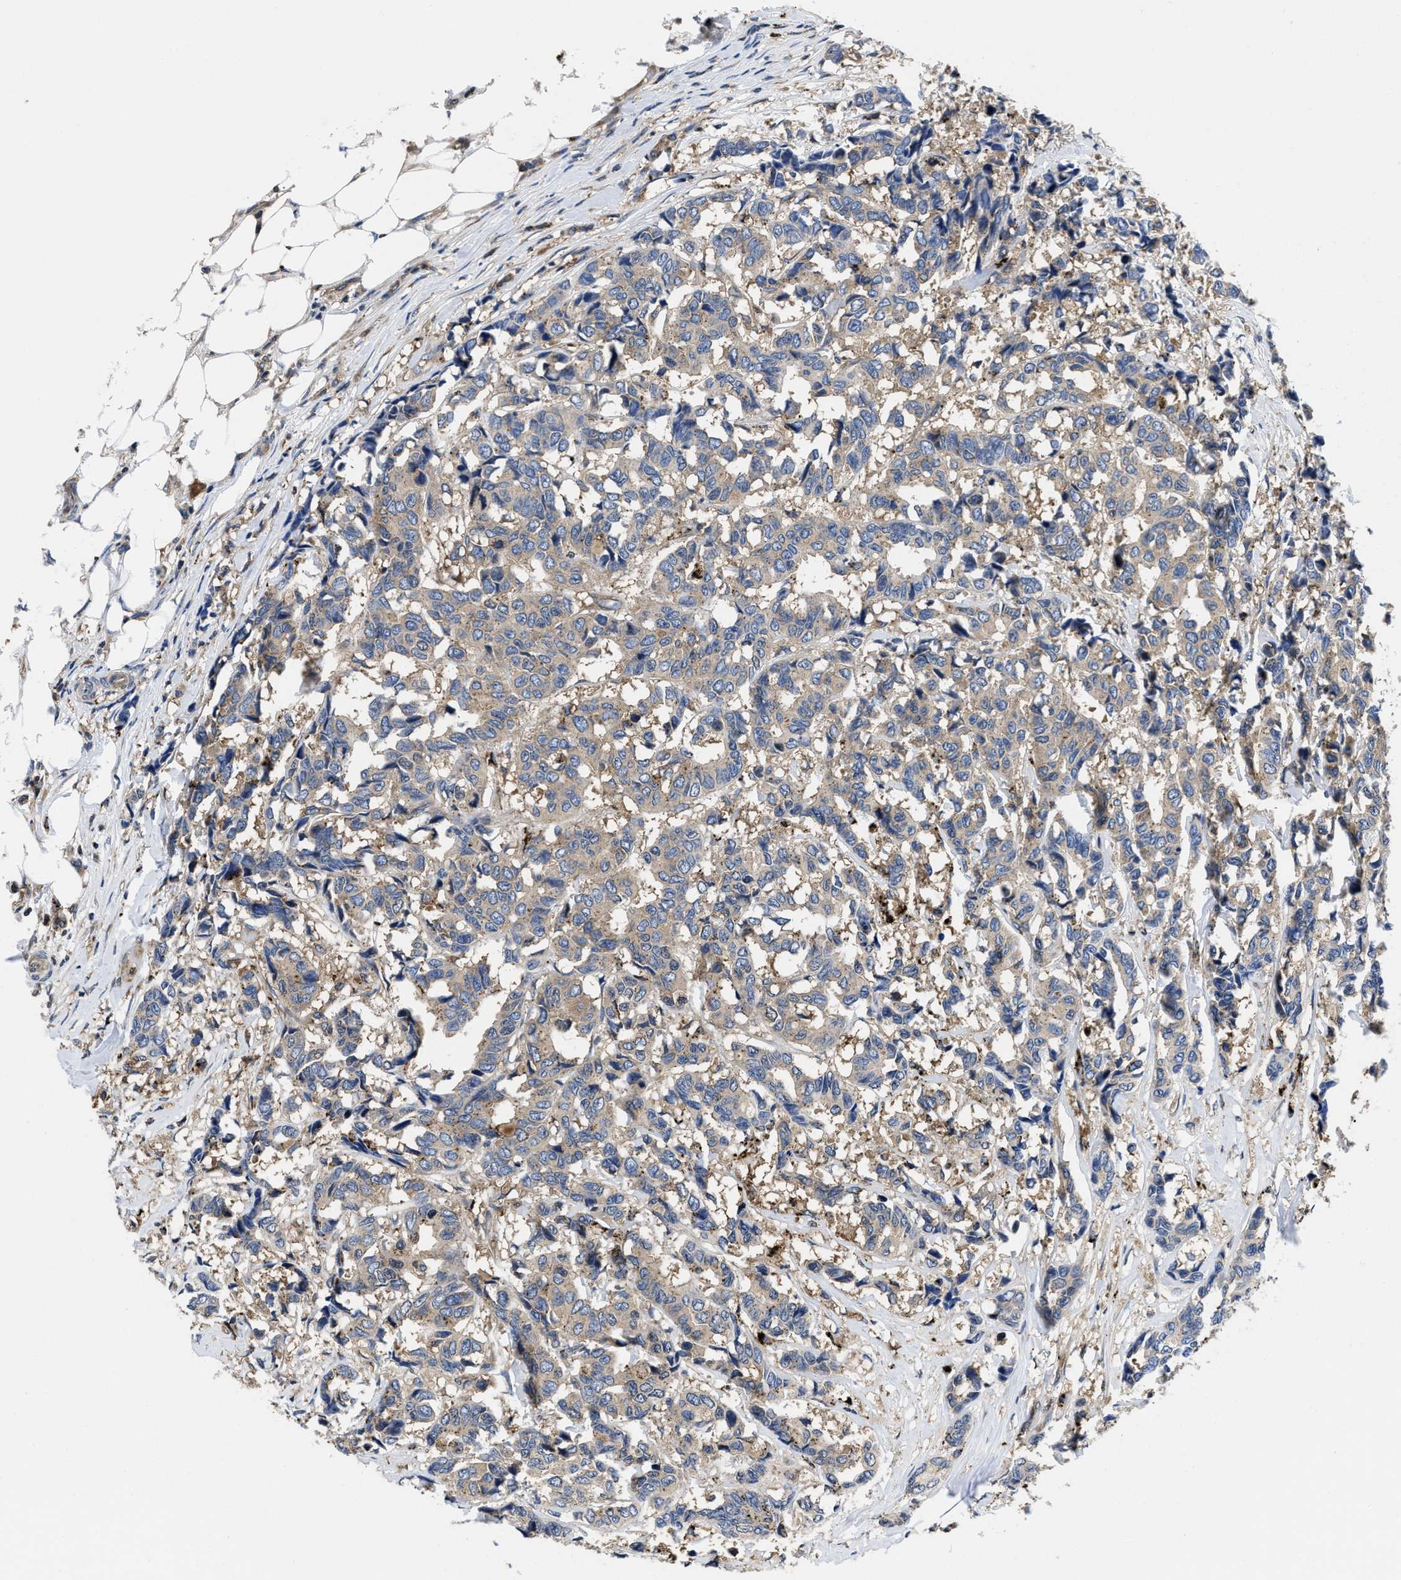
{"staining": {"intensity": "weak", "quantity": ">75%", "location": "cytoplasmic/membranous"}, "tissue": "breast cancer", "cell_type": "Tumor cells", "image_type": "cancer", "snomed": [{"axis": "morphology", "description": "Duct carcinoma"}, {"axis": "topography", "description": "Breast"}], "caption": "Protein expression analysis of breast cancer displays weak cytoplasmic/membranous staining in approximately >75% of tumor cells. (DAB (3,3'-diaminobenzidine) IHC, brown staining for protein, blue staining for nuclei).", "gene": "YARS1", "patient": {"sex": "female", "age": 87}}